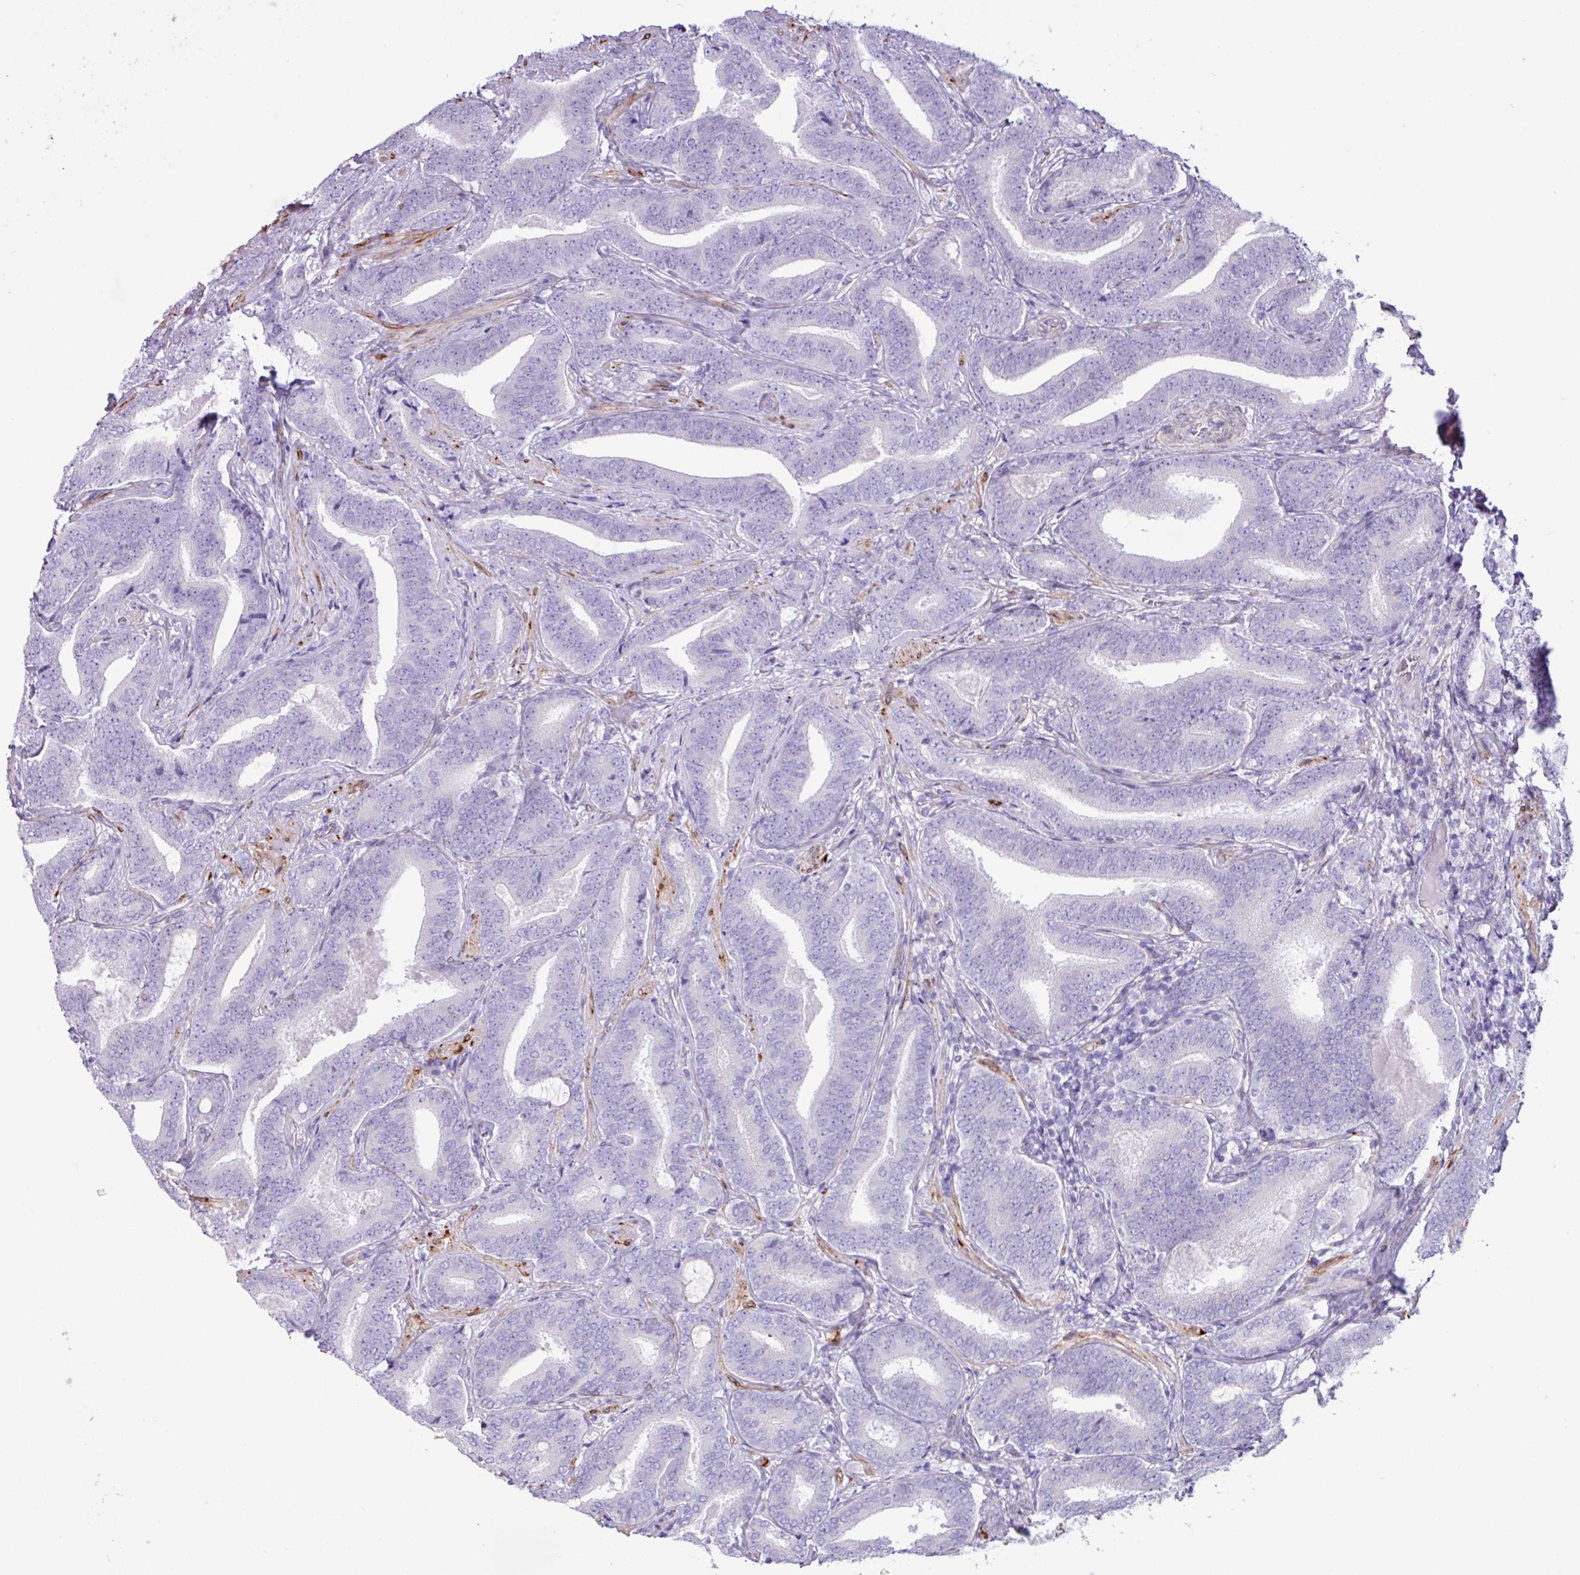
{"staining": {"intensity": "negative", "quantity": "none", "location": "none"}, "tissue": "prostate cancer", "cell_type": "Tumor cells", "image_type": "cancer", "snomed": [{"axis": "morphology", "description": "Adenocarcinoma, Low grade"}, {"axis": "topography", "description": "Prostate and seminal vesicle, NOS"}], "caption": "This photomicrograph is of prostate cancer (low-grade adenocarcinoma) stained with immunohistochemistry to label a protein in brown with the nuclei are counter-stained blue. There is no positivity in tumor cells.", "gene": "SLC38A1", "patient": {"sex": "male", "age": 61}}